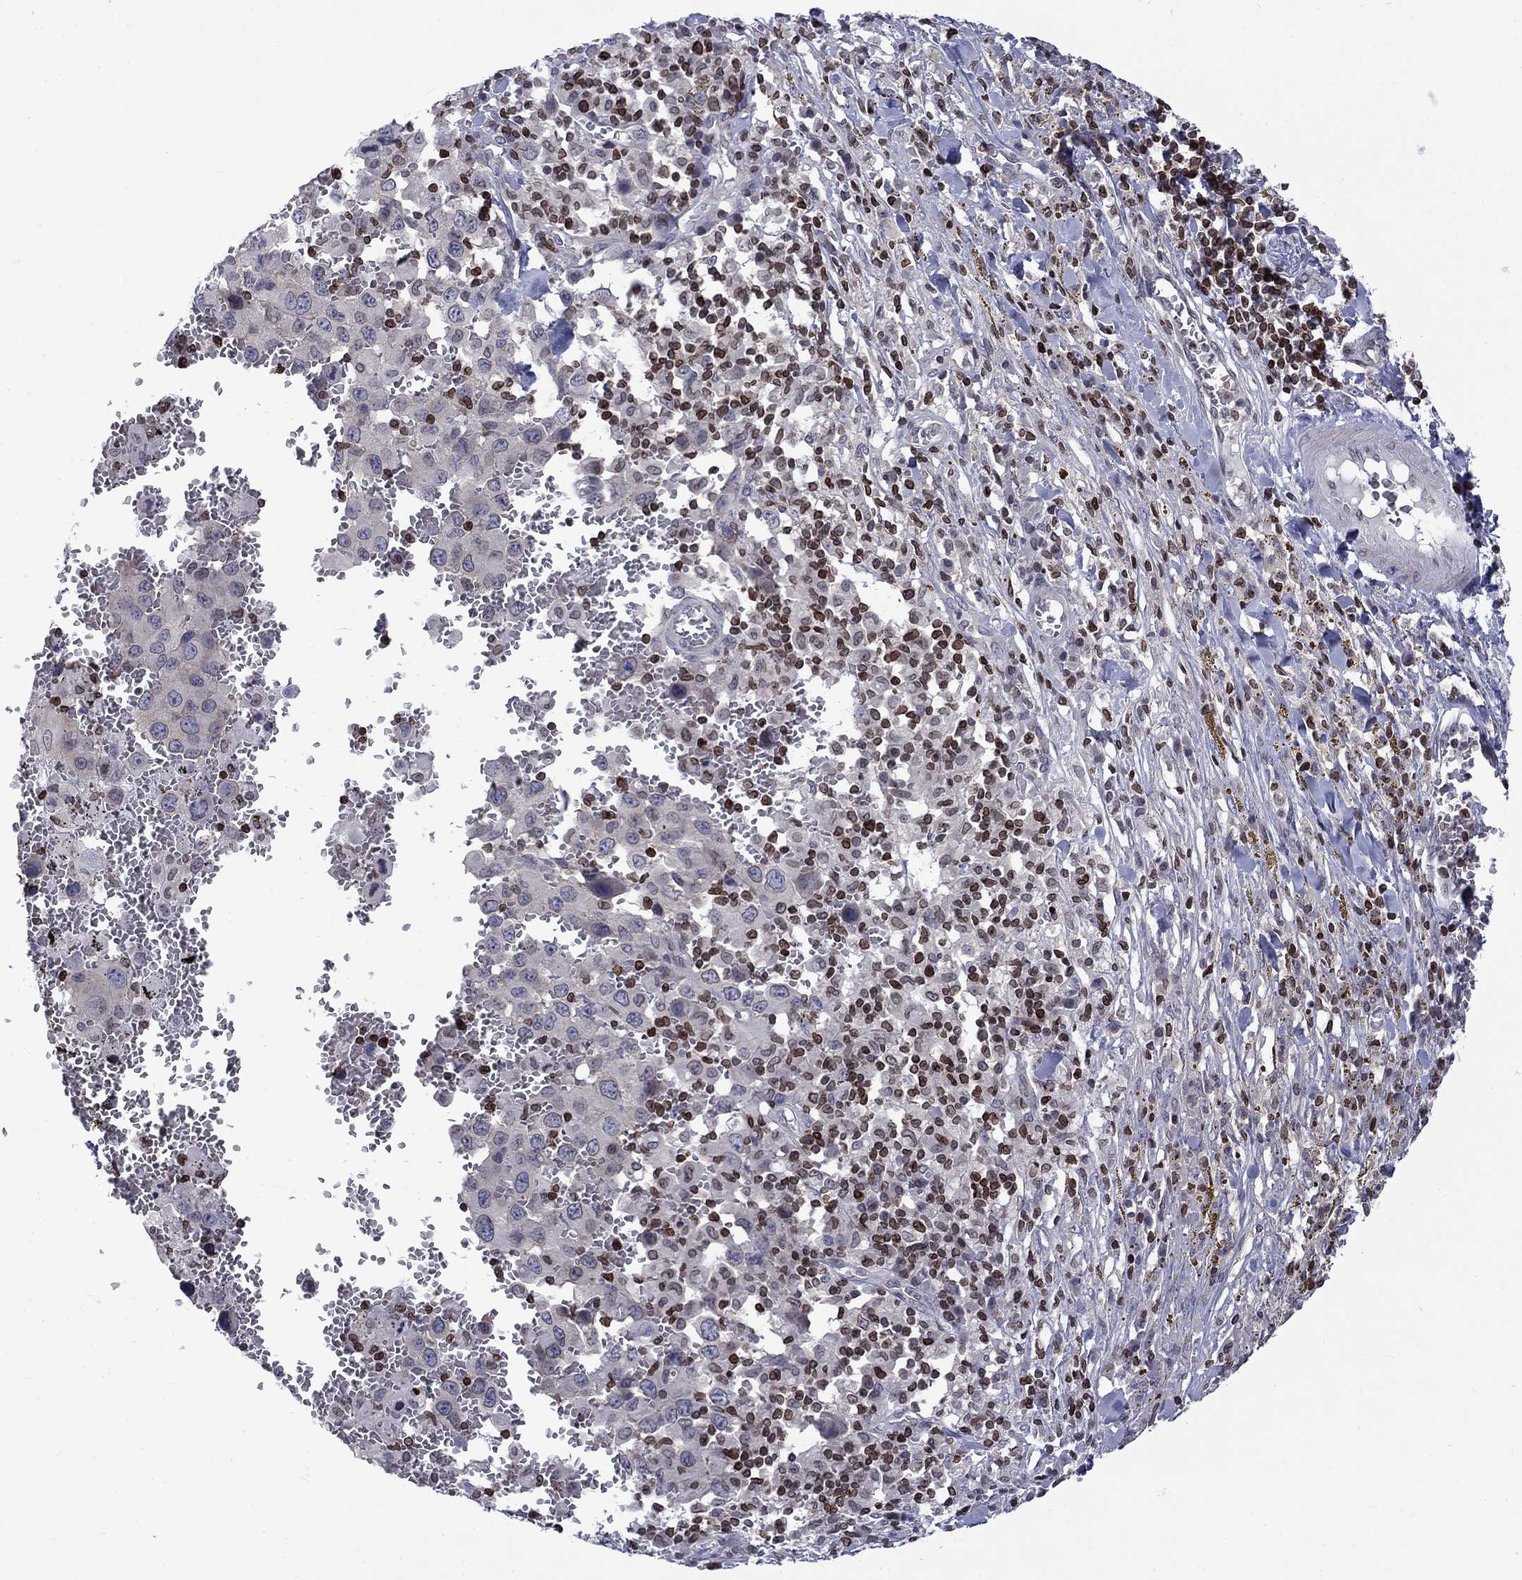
{"staining": {"intensity": "negative", "quantity": "none", "location": "none"}, "tissue": "melanoma", "cell_type": "Tumor cells", "image_type": "cancer", "snomed": [{"axis": "morphology", "description": "Malignant melanoma, NOS"}, {"axis": "topography", "description": "Skin"}], "caption": "IHC of melanoma reveals no expression in tumor cells.", "gene": "SLA", "patient": {"sex": "female", "age": 91}}